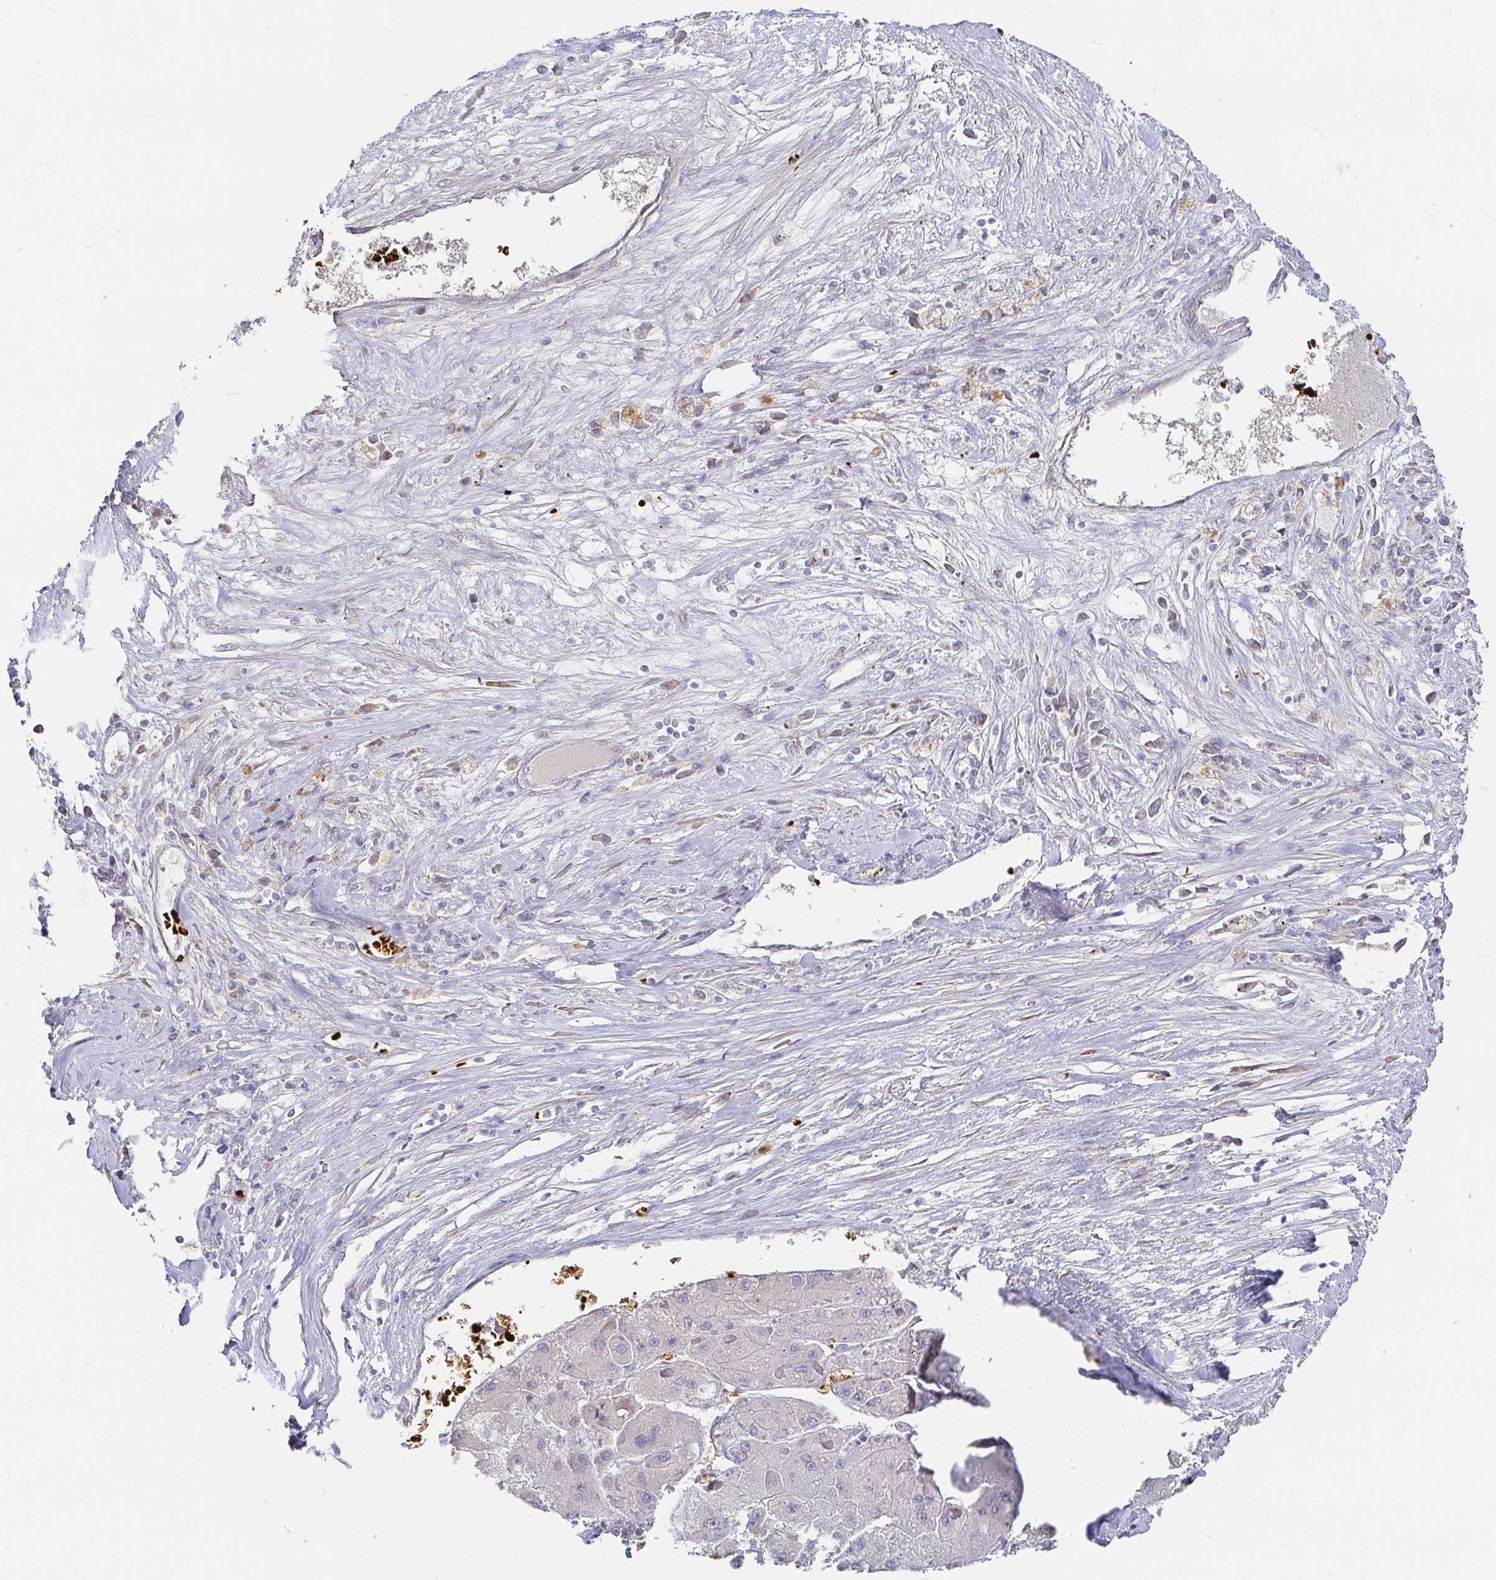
{"staining": {"intensity": "negative", "quantity": "none", "location": "none"}, "tissue": "liver cancer", "cell_type": "Tumor cells", "image_type": "cancer", "snomed": [{"axis": "morphology", "description": "Carcinoma, Hepatocellular, NOS"}, {"axis": "topography", "description": "Liver"}], "caption": "Tumor cells are negative for brown protein staining in liver cancer (hepatocellular carcinoma).", "gene": "FGF21", "patient": {"sex": "female", "age": 73}}